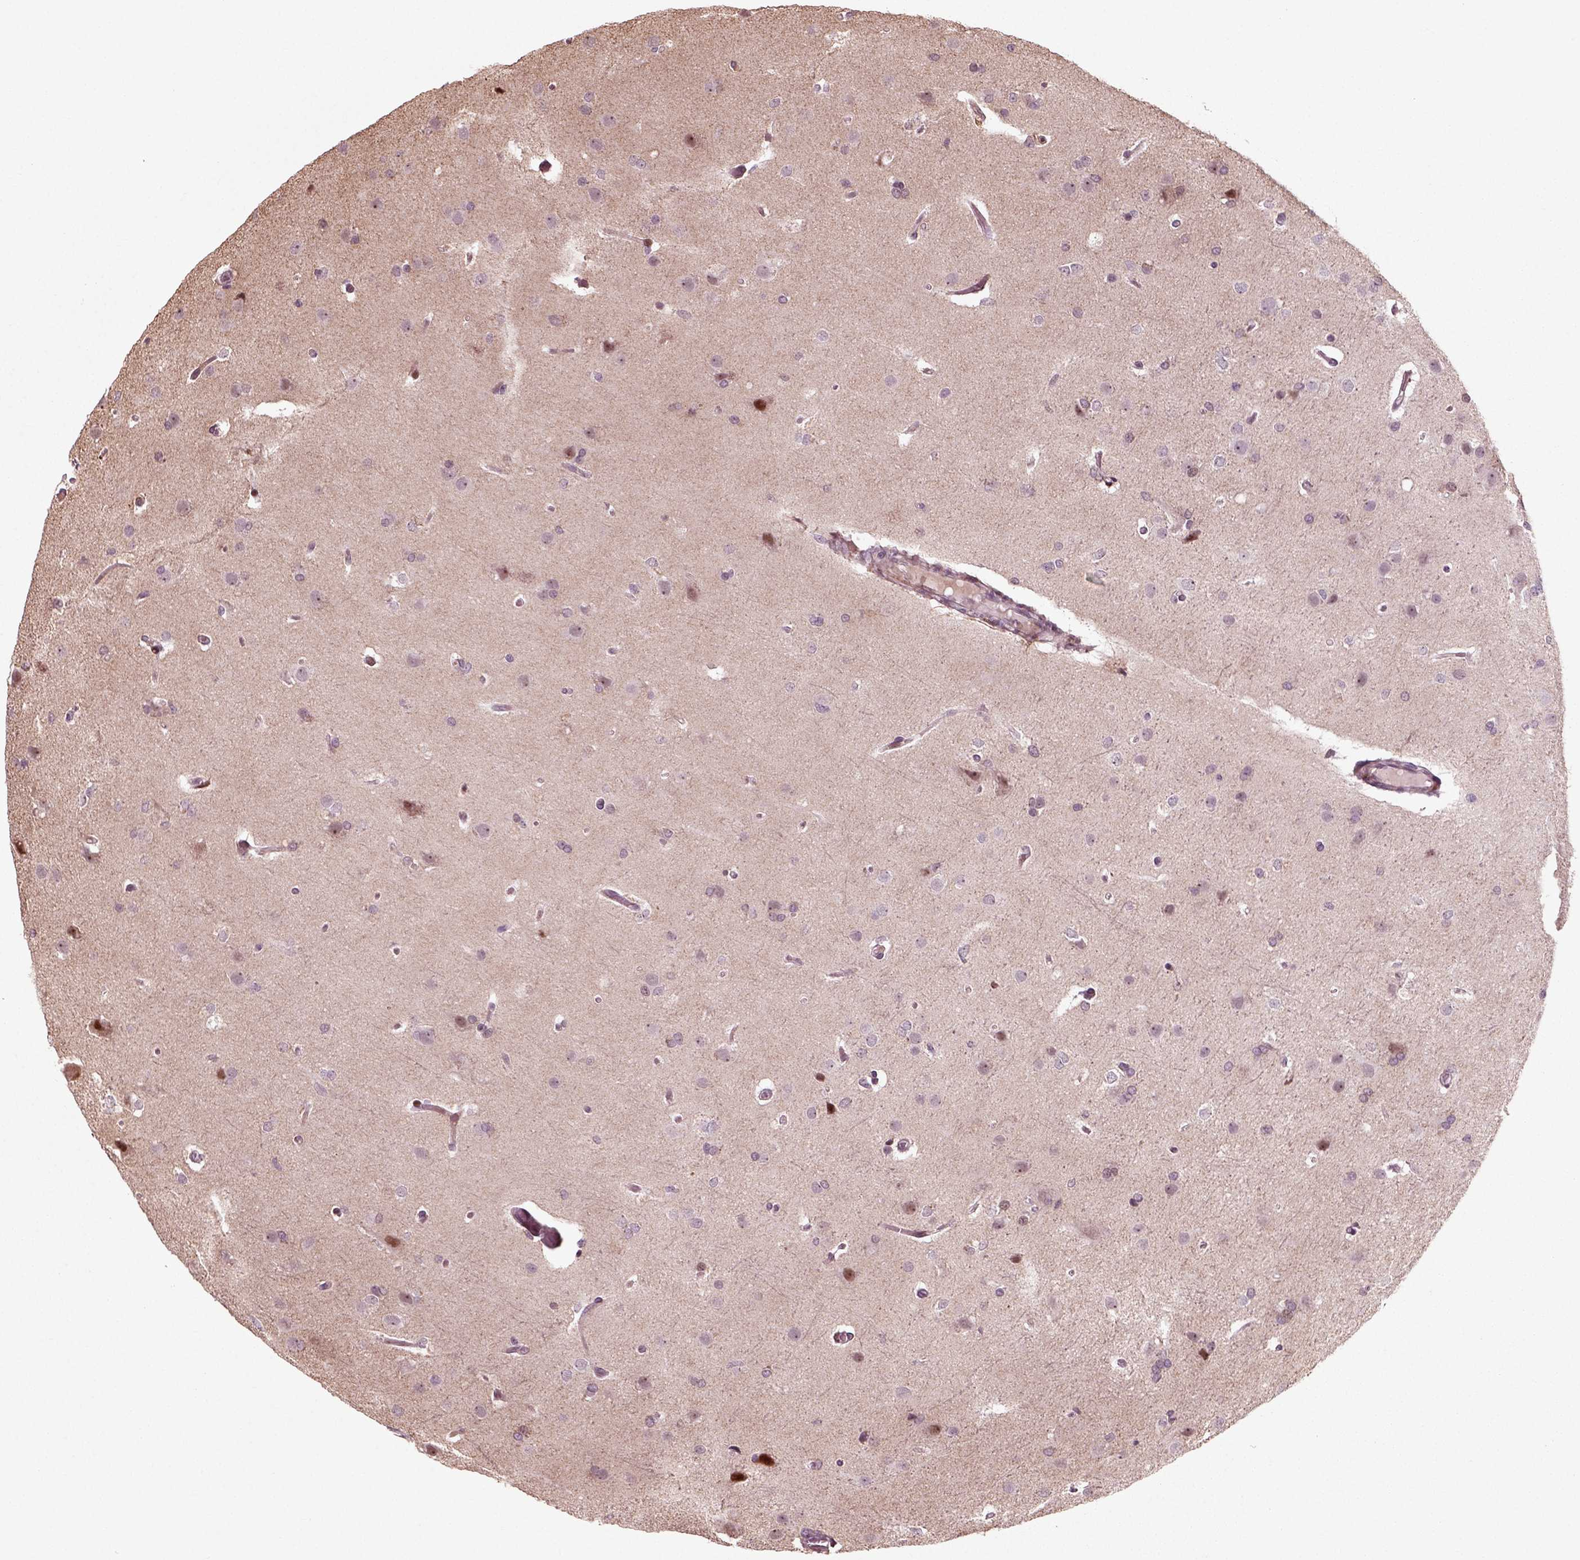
{"staining": {"intensity": "negative", "quantity": "none", "location": "none"}, "tissue": "glioma", "cell_type": "Tumor cells", "image_type": "cancer", "snomed": [{"axis": "morphology", "description": "Glioma, malignant, High grade"}, {"axis": "topography", "description": "Brain"}], "caption": "IHC image of human glioma stained for a protein (brown), which demonstrates no expression in tumor cells.", "gene": "CDC14A", "patient": {"sex": "male", "age": 68}}